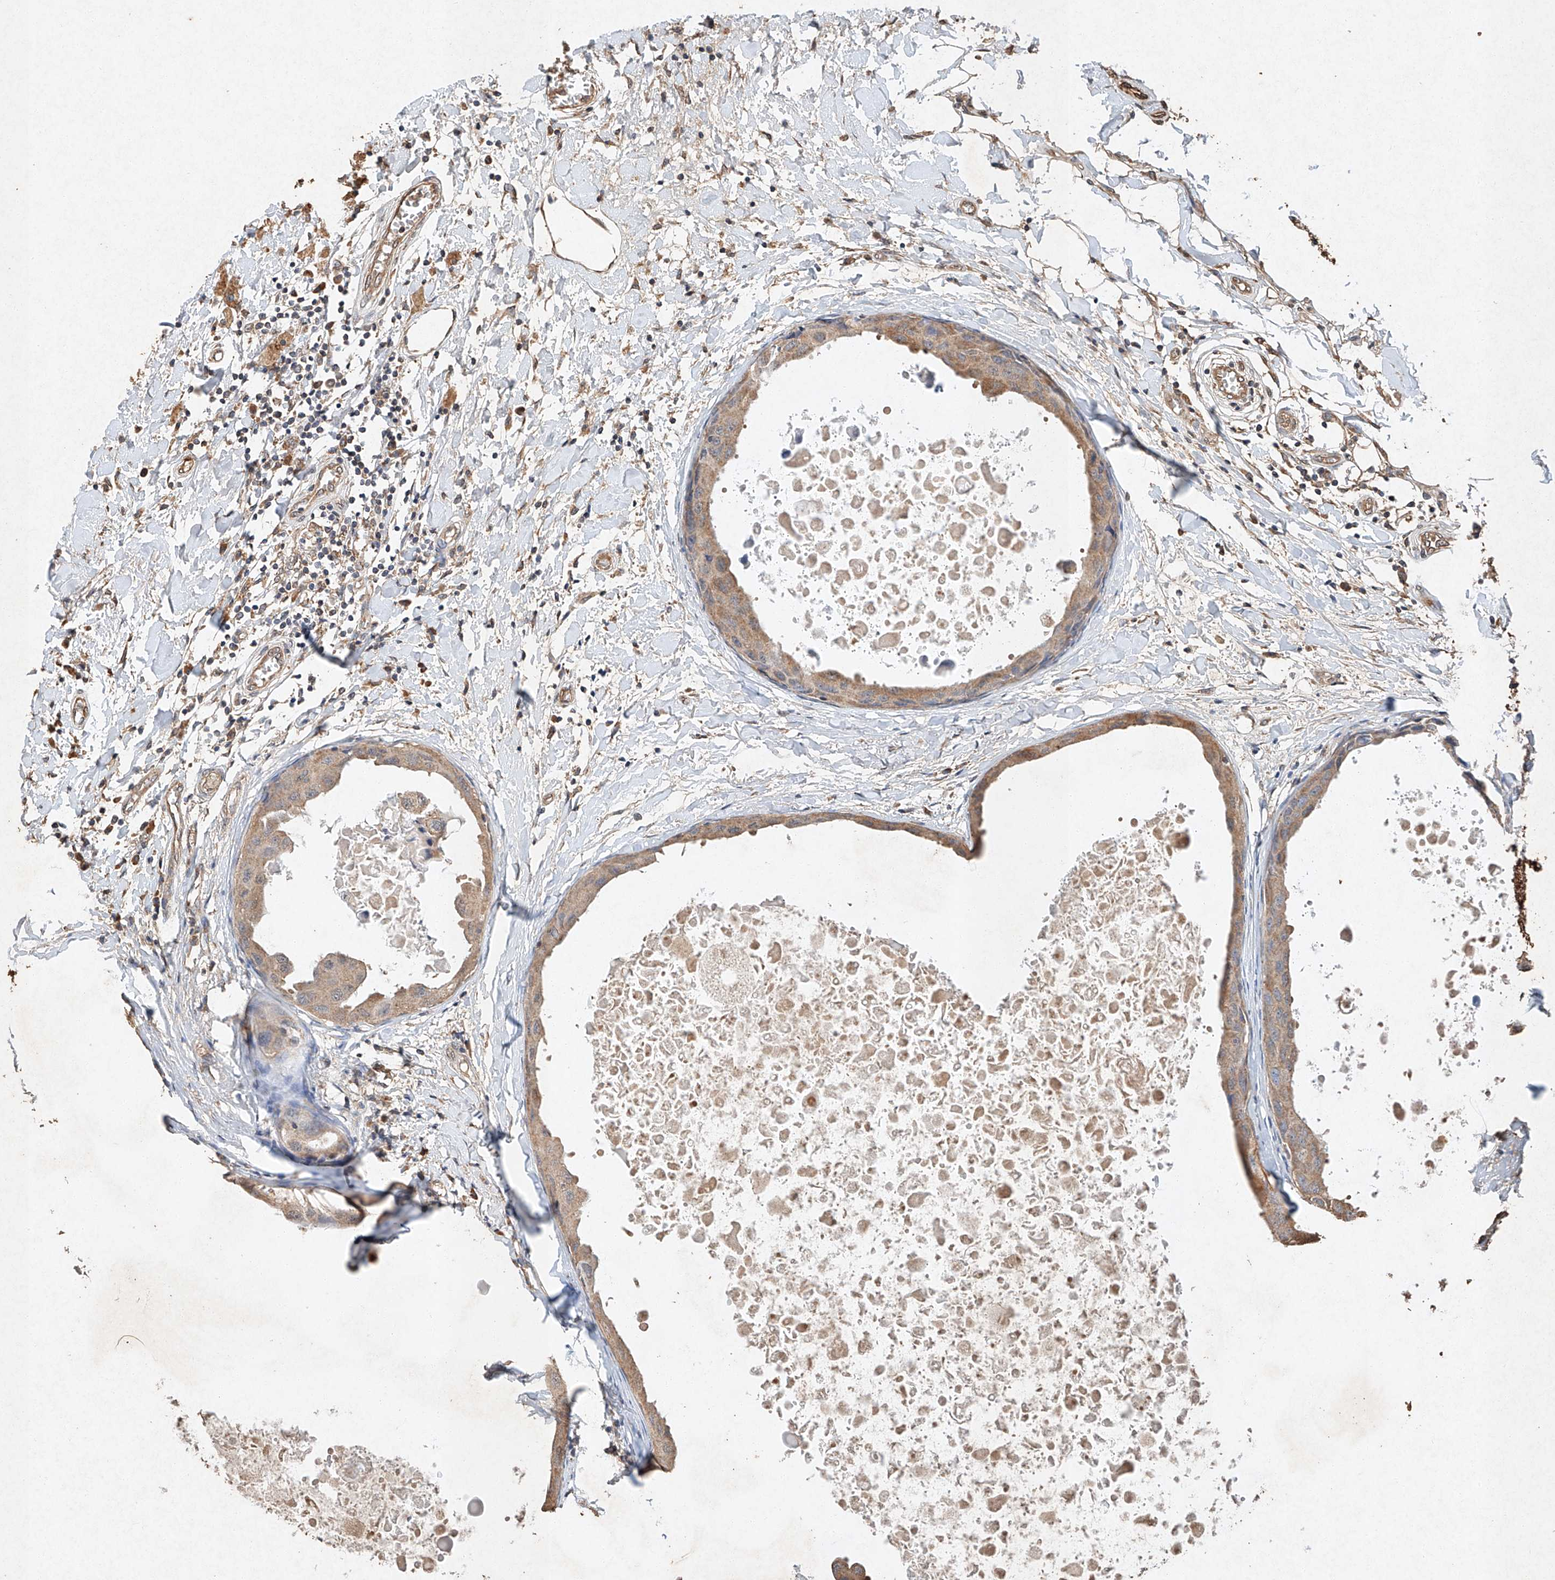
{"staining": {"intensity": "moderate", "quantity": ">75%", "location": "cytoplasmic/membranous"}, "tissue": "breast cancer", "cell_type": "Tumor cells", "image_type": "cancer", "snomed": [{"axis": "morphology", "description": "Duct carcinoma"}, {"axis": "topography", "description": "Breast"}], "caption": "Immunohistochemistry image of neoplastic tissue: human intraductal carcinoma (breast) stained using immunohistochemistry (IHC) displays medium levels of moderate protein expression localized specifically in the cytoplasmic/membranous of tumor cells, appearing as a cytoplasmic/membranous brown color.", "gene": "STK3", "patient": {"sex": "female", "age": 27}}